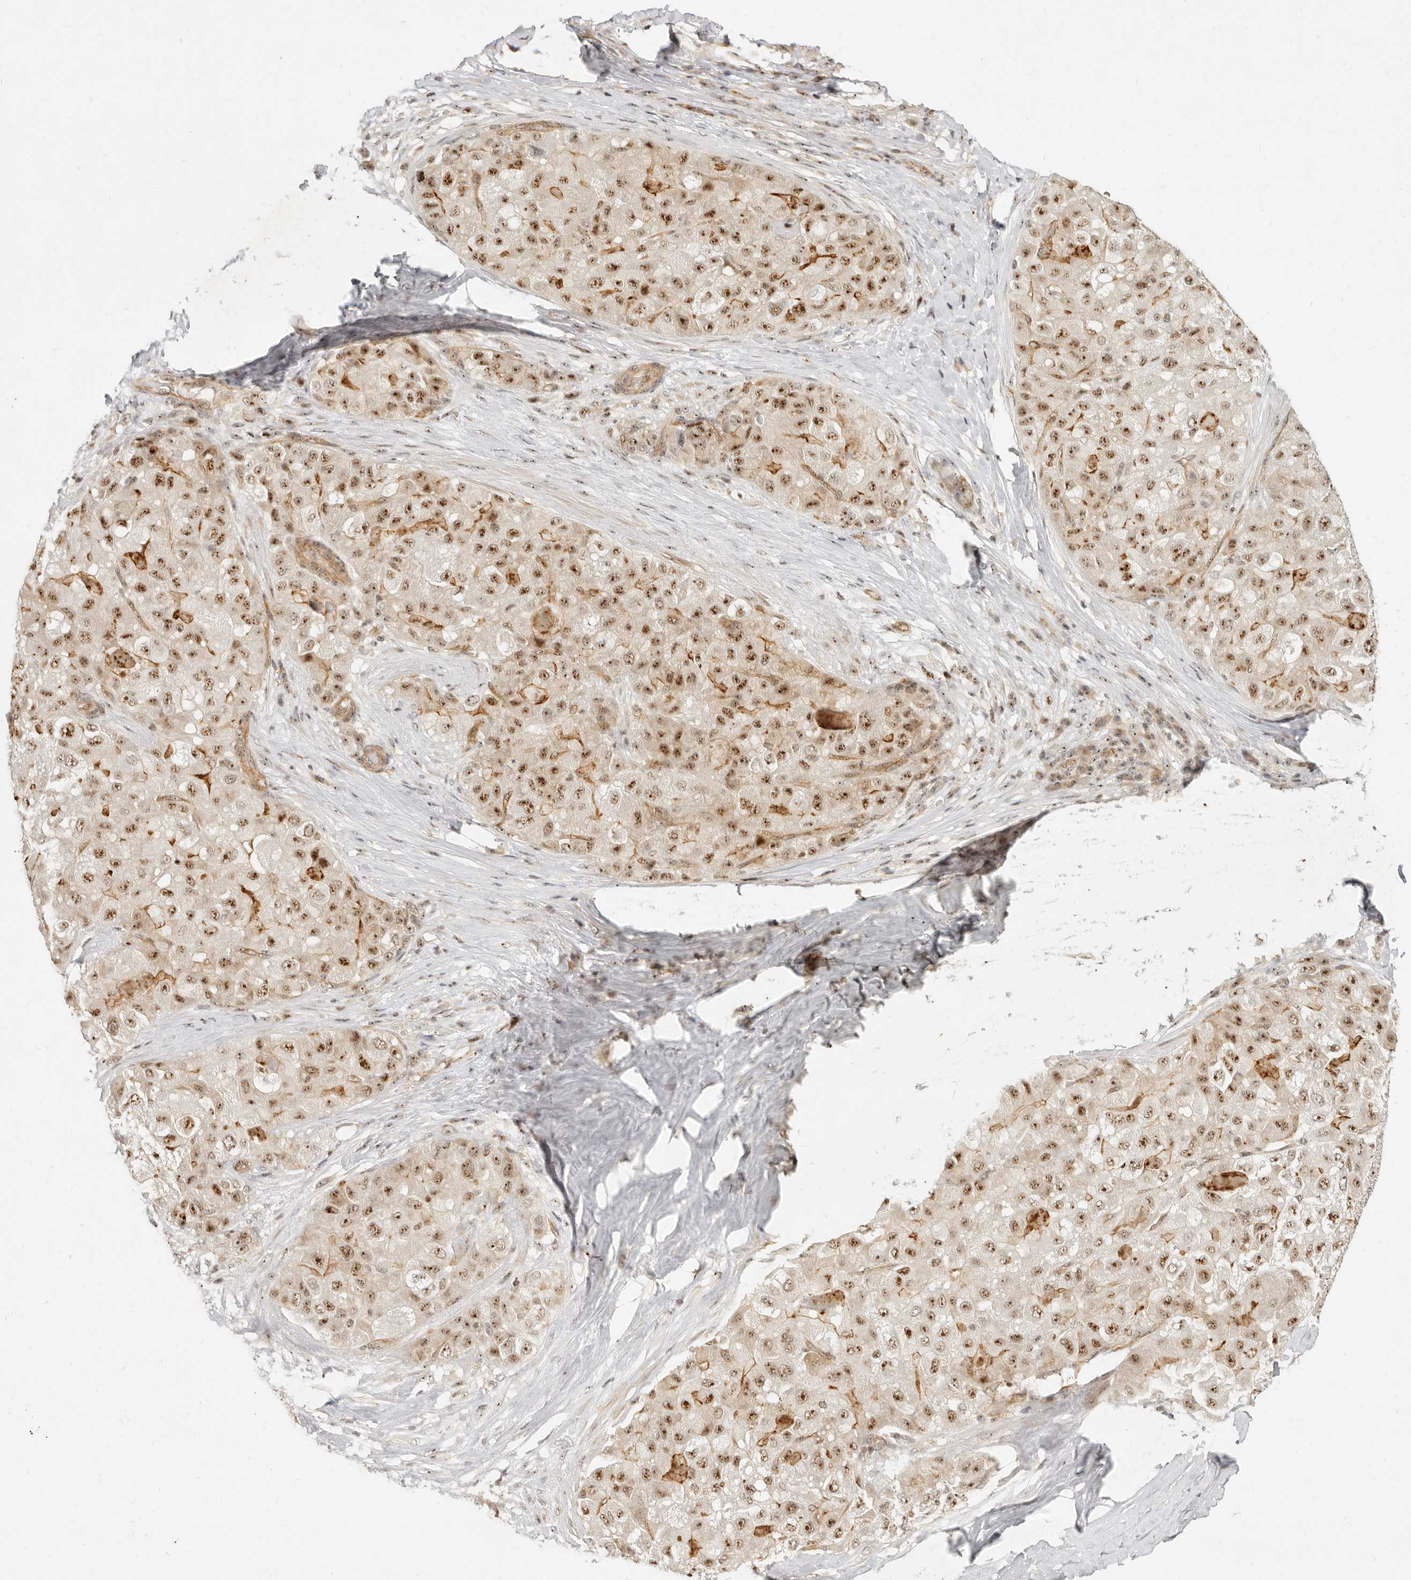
{"staining": {"intensity": "moderate", "quantity": ">75%", "location": "nuclear"}, "tissue": "liver cancer", "cell_type": "Tumor cells", "image_type": "cancer", "snomed": [{"axis": "morphology", "description": "Carcinoma, Hepatocellular, NOS"}, {"axis": "topography", "description": "Liver"}], "caption": "Immunohistochemistry (IHC) of human liver cancer demonstrates medium levels of moderate nuclear expression in about >75% of tumor cells. Nuclei are stained in blue.", "gene": "BAP1", "patient": {"sex": "male", "age": 80}}